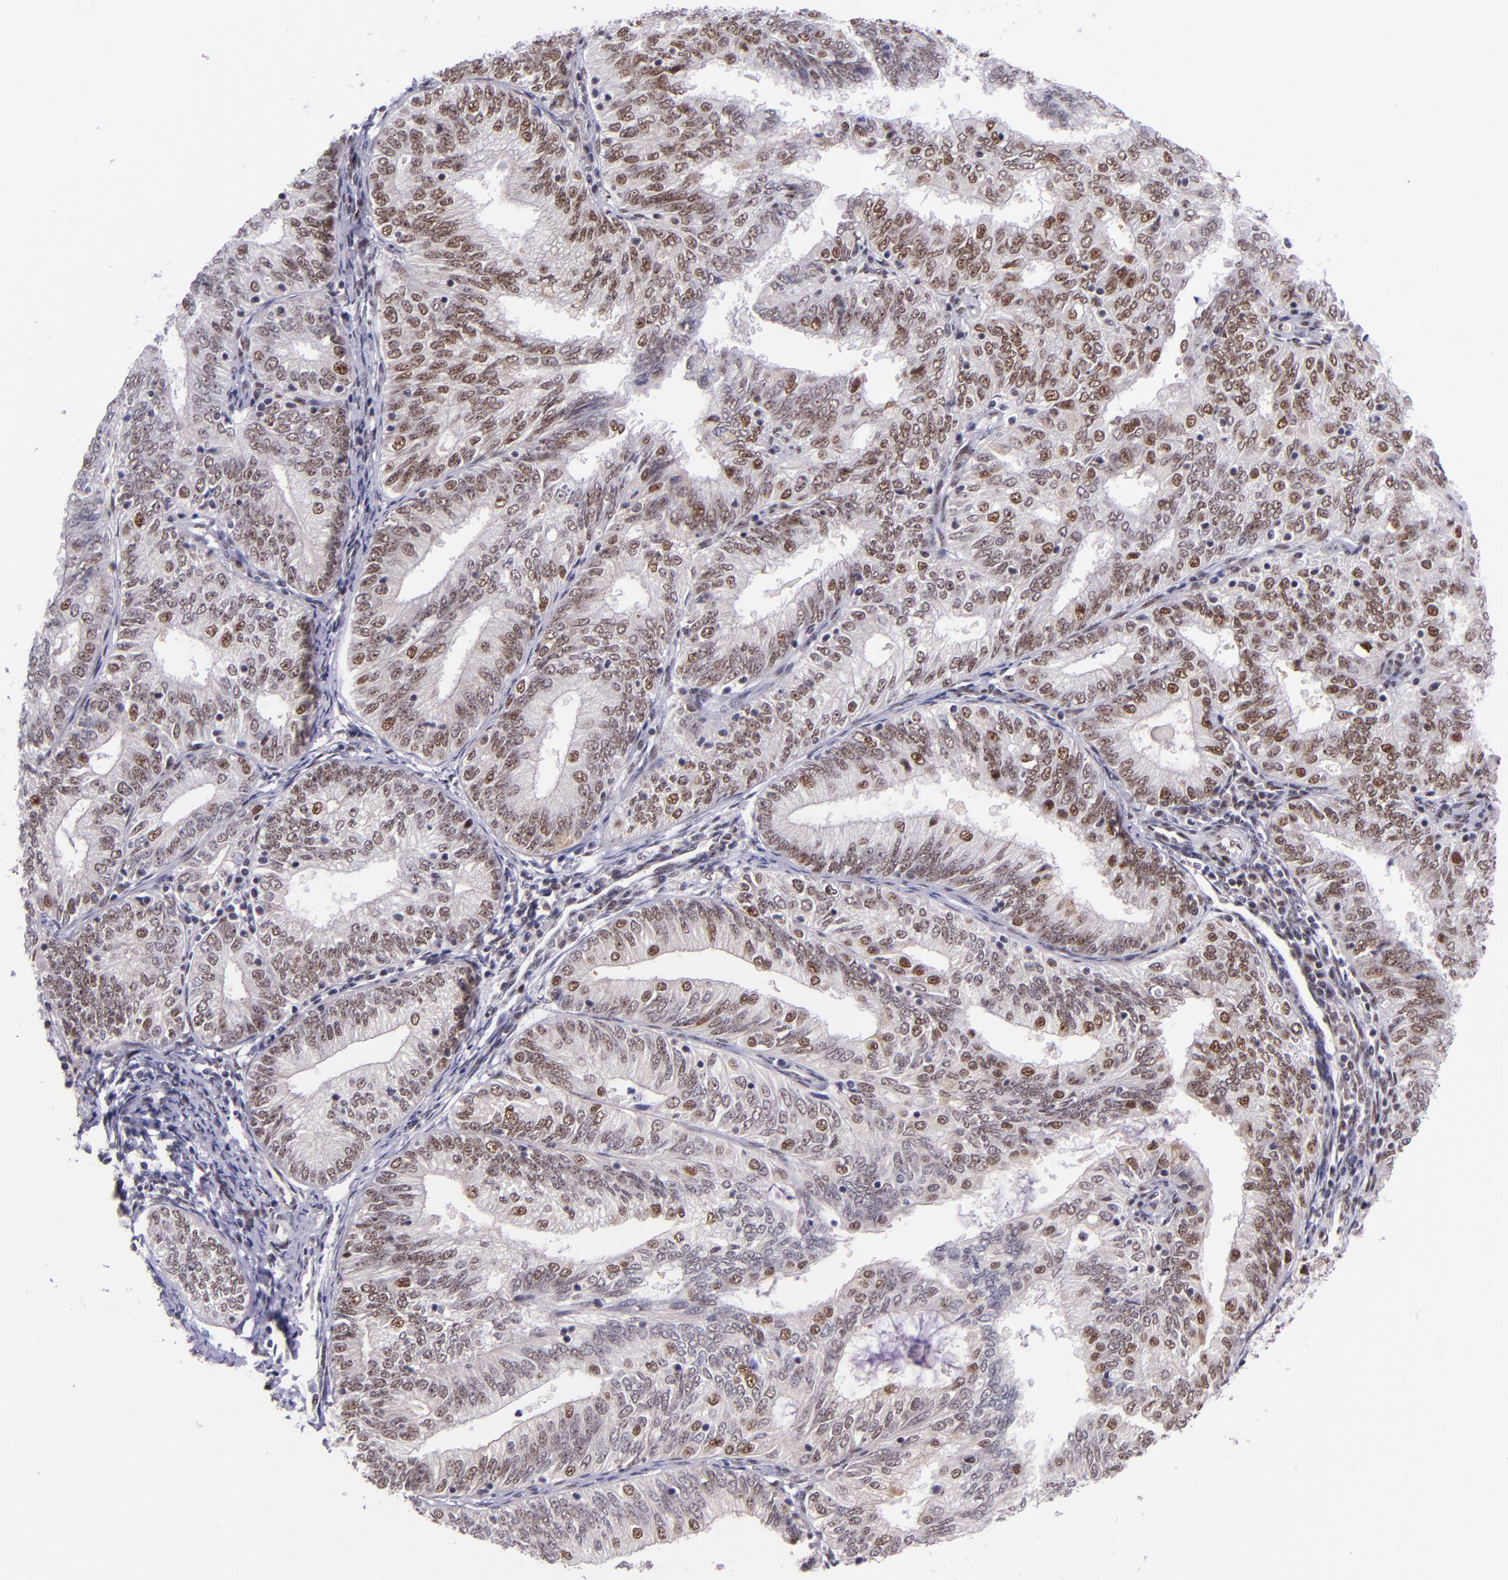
{"staining": {"intensity": "moderate", "quantity": "25%-75%", "location": "nuclear"}, "tissue": "endometrial cancer", "cell_type": "Tumor cells", "image_type": "cancer", "snomed": [{"axis": "morphology", "description": "Adenocarcinoma, NOS"}, {"axis": "topography", "description": "Endometrium"}], "caption": "Protein analysis of endometrial cancer (adenocarcinoma) tissue displays moderate nuclear positivity in about 25%-75% of tumor cells.", "gene": "GPKOW", "patient": {"sex": "female", "age": 69}}